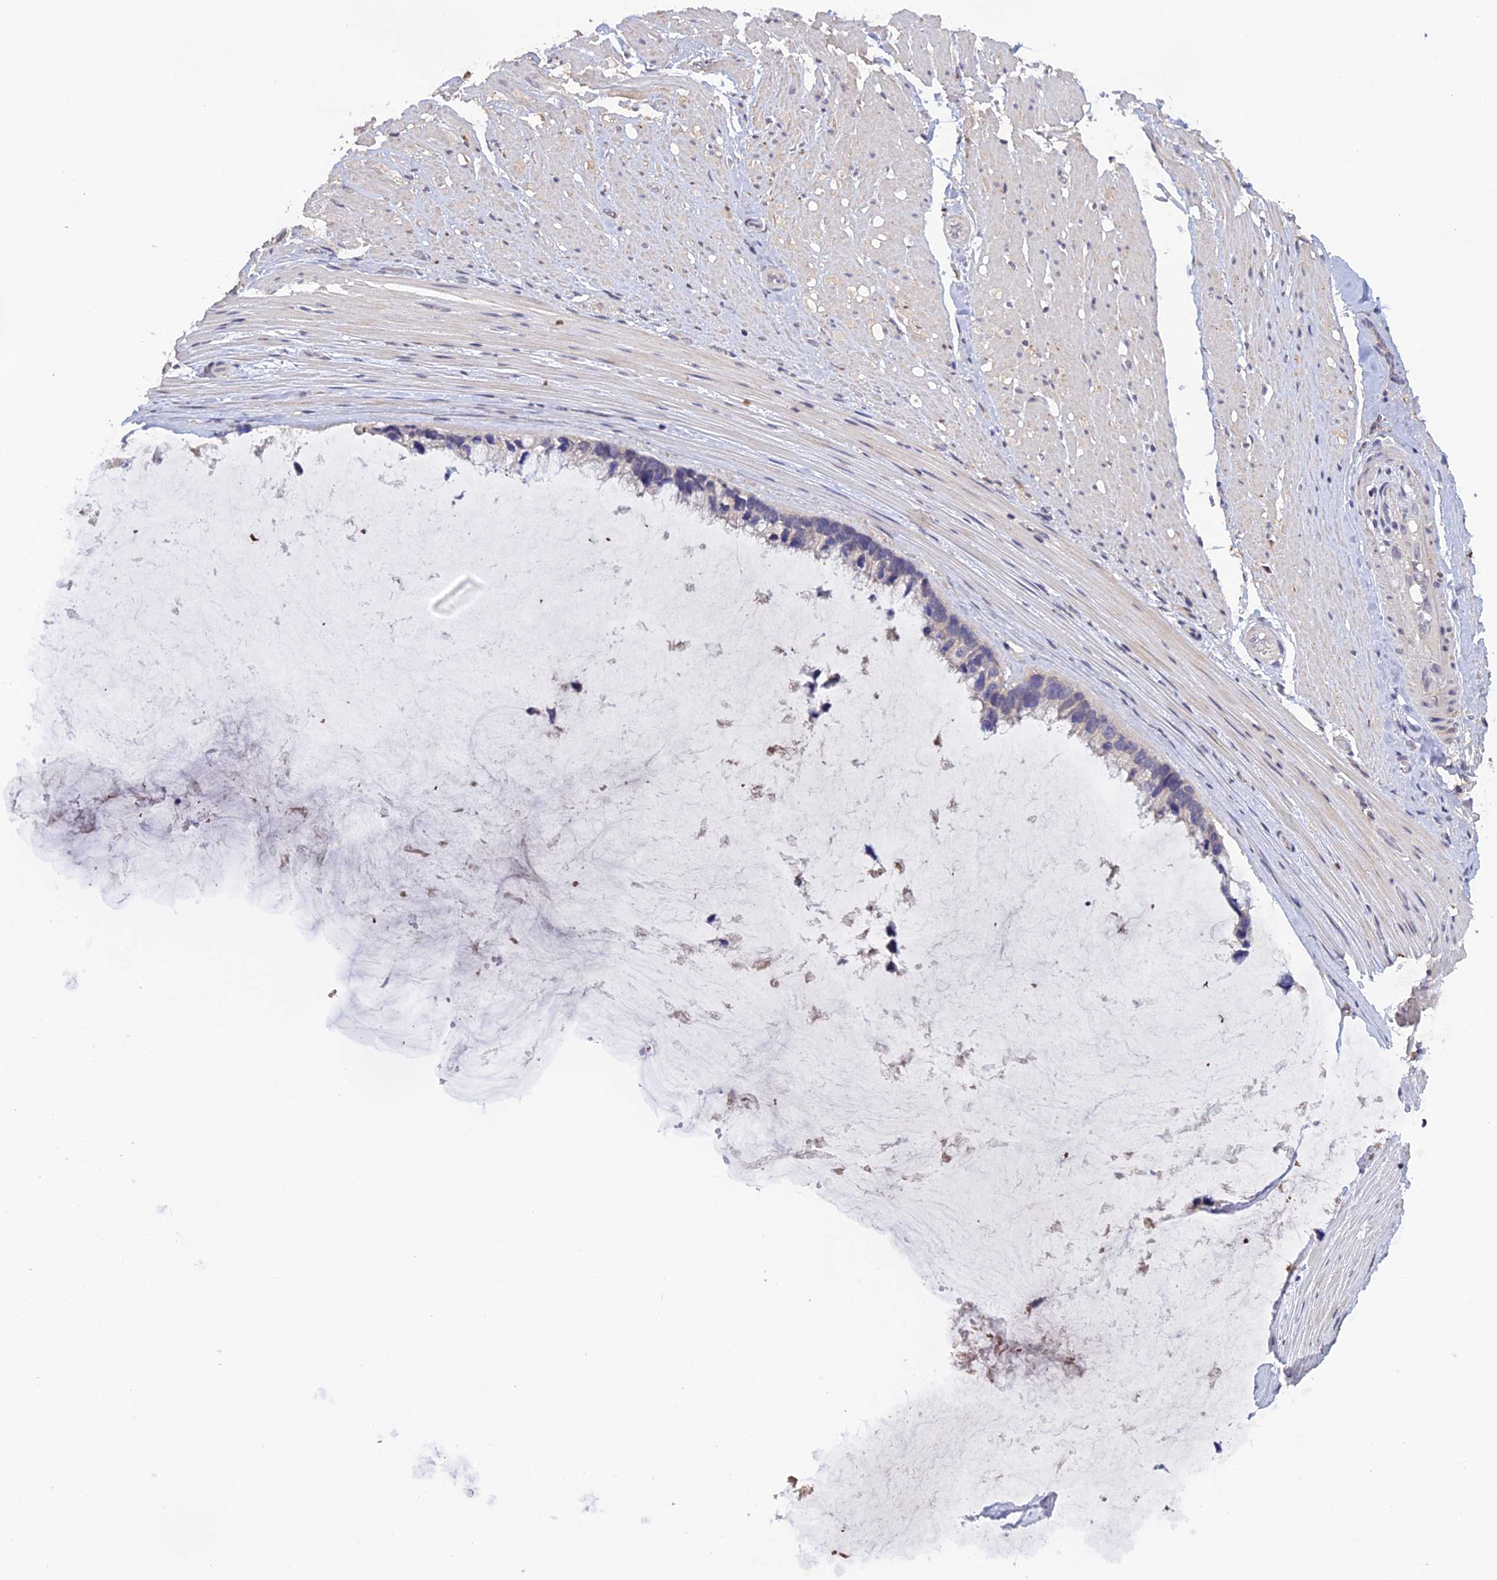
{"staining": {"intensity": "negative", "quantity": "none", "location": "none"}, "tissue": "ovarian cancer", "cell_type": "Tumor cells", "image_type": "cancer", "snomed": [{"axis": "morphology", "description": "Cystadenocarcinoma, mucinous, NOS"}, {"axis": "topography", "description": "Ovary"}], "caption": "Immunohistochemistry micrograph of human ovarian cancer stained for a protein (brown), which displays no positivity in tumor cells.", "gene": "SLC39A13", "patient": {"sex": "female", "age": 39}}